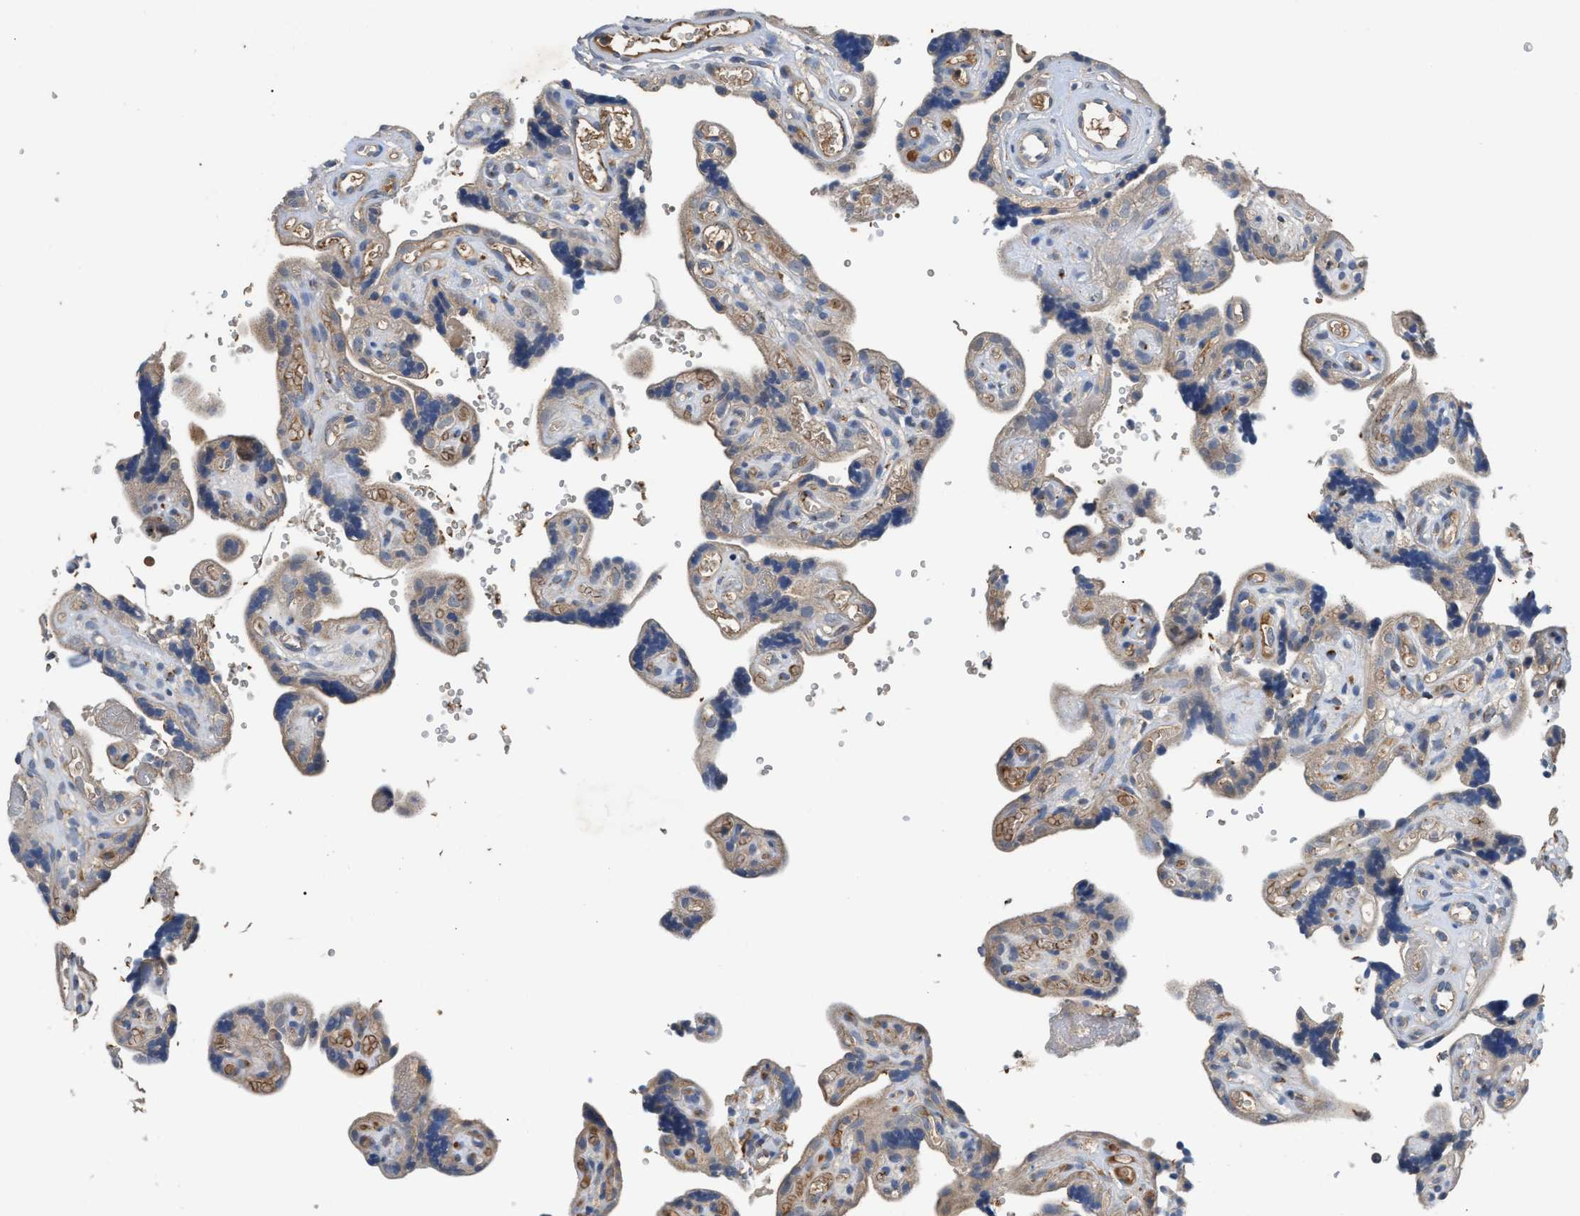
{"staining": {"intensity": "moderate", "quantity": "25%-75%", "location": "cytoplasmic/membranous"}, "tissue": "placenta", "cell_type": "Decidual cells", "image_type": "normal", "snomed": [{"axis": "morphology", "description": "Normal tissue, NOS"}, {"axis": "topography", "description": "Placenta"}], "caption": "Protein staining shows moderate cytoplasmic/membranous staining in about 25%-75% of decidual cells in benign placenta.", "gene": "SIK2", "patient": {"sex": "female", "age": 30}}